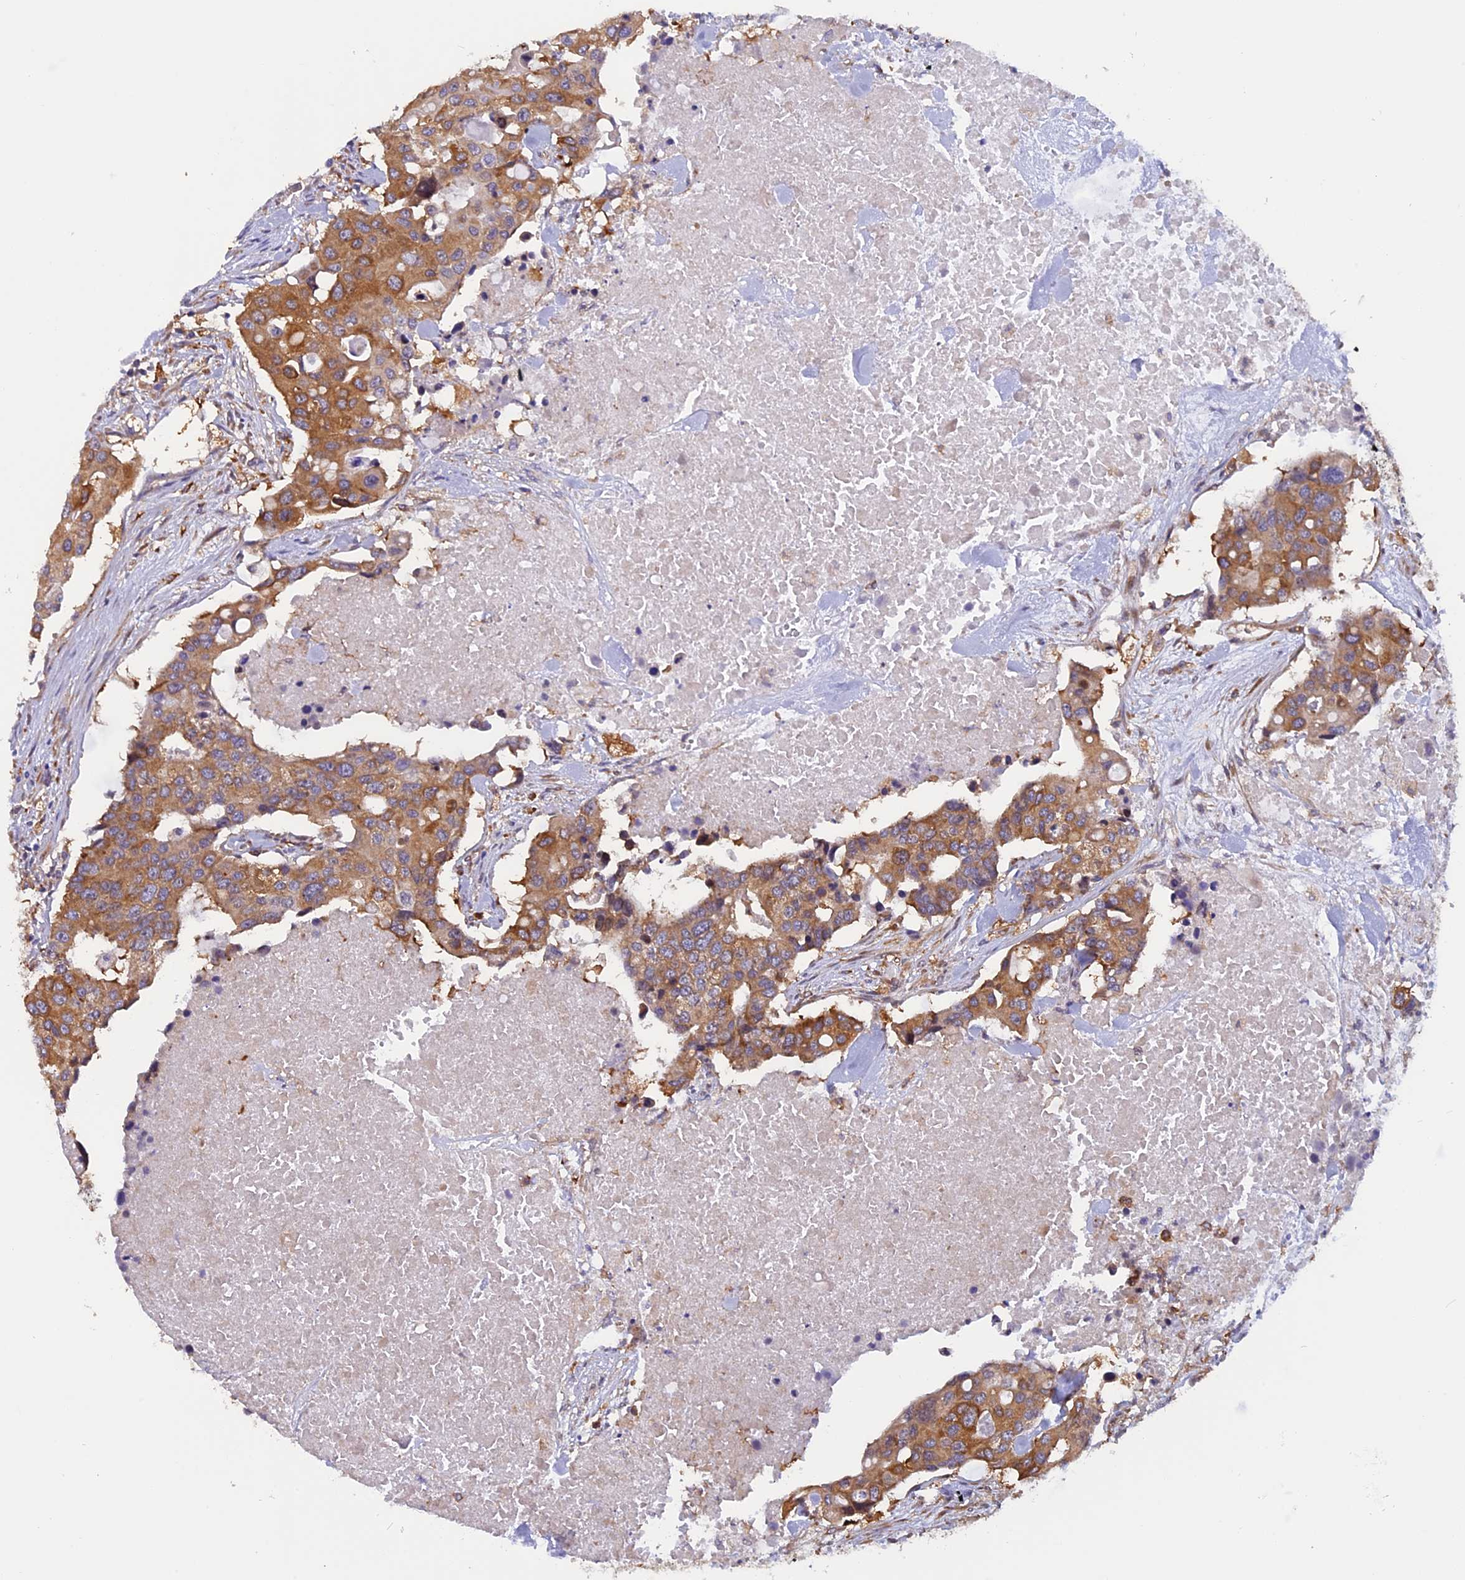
{"staining": {"intensity": "moderate", "quantity": ">75%", "location": "cytoplasmic/membranous"}, "tissue": "colorectal cancer", "cell_type": "Tumor cells", "image_type": "cancer", "snomed": [{"axis": "morphology", "description": "Adenocarcinoma, NOS"}, {"axis": "topography", "description": "Colon"}], "caption": "About >75% of tumor cells in colorectal cancer (adenocarcinoma) demonstrate moderate cytoplasmic/membranous protein expression as visualized by brown immunohistochemical staining.", "gene": "EHBP1L1", "patient": {"sex": "male", "age": 77}}